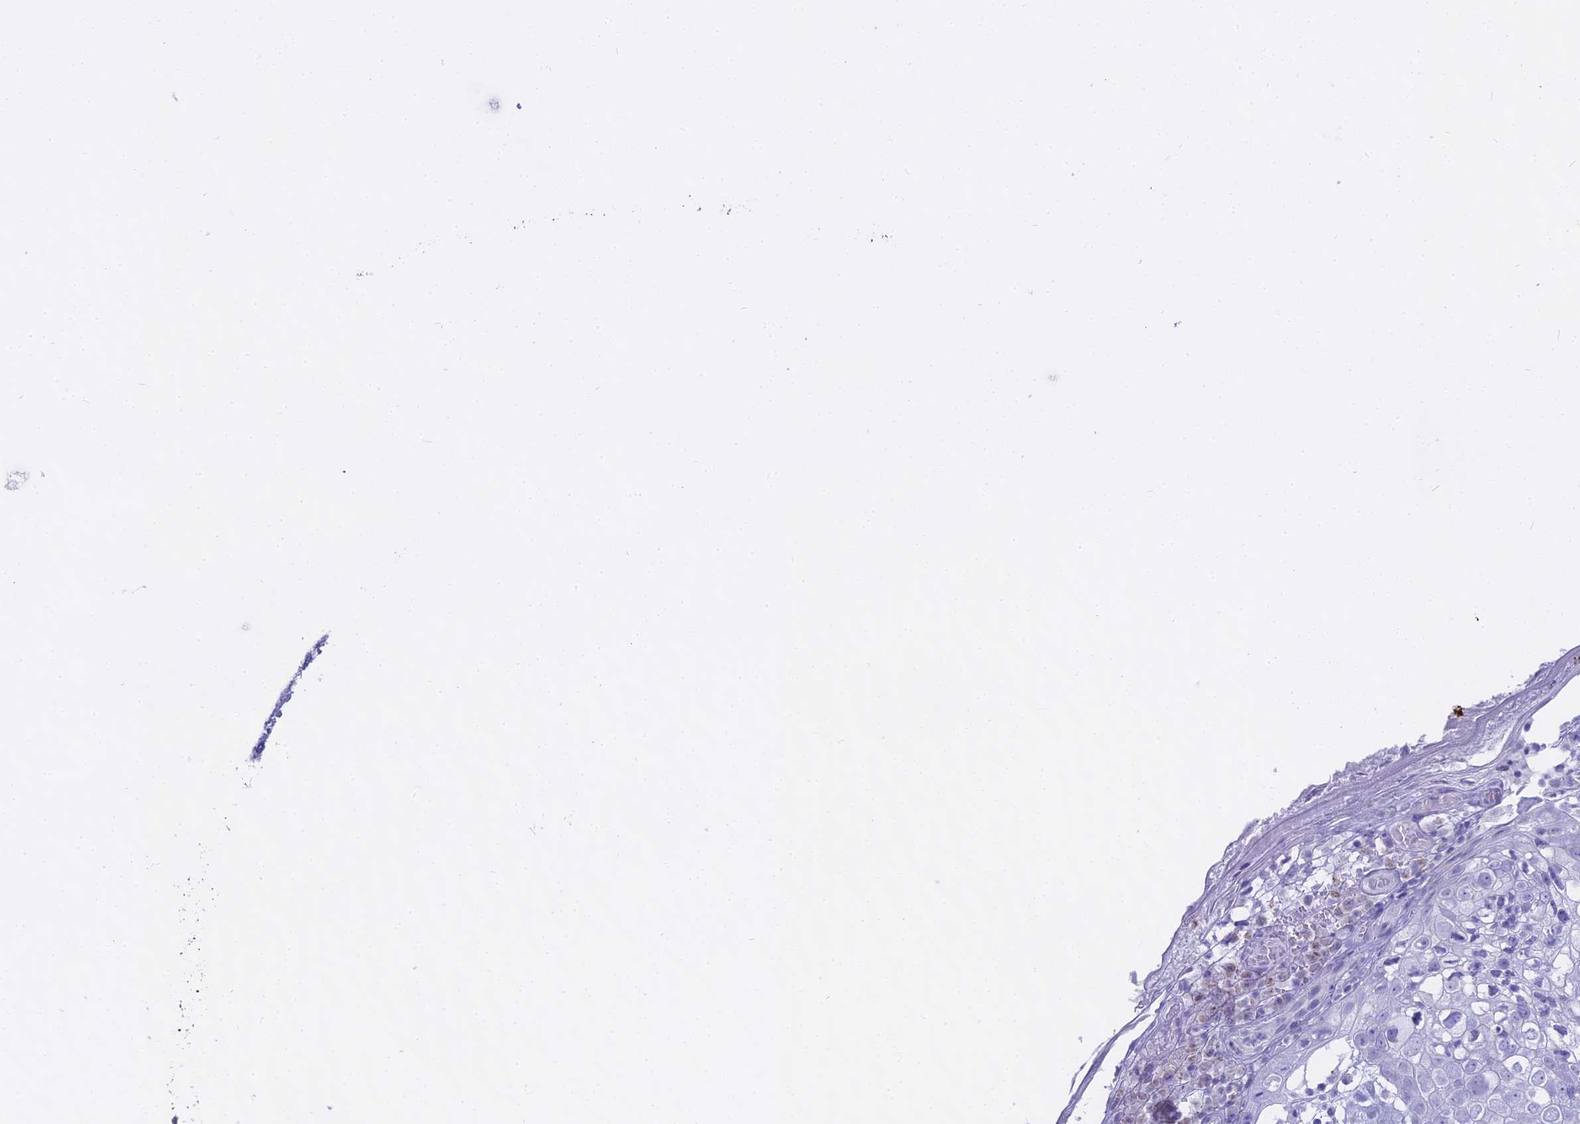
{"staining": {"intensity": "negative", "quantity": "none", "location": "none"}, "tissue": "skin cancer", "cell_type": "Tumor cells", "image_type": "cancer", "snomed": [{"axis": "morphology", "description": "Squamous cell carcinoma, NOS"}, {"axis": "topography", "description": "Skin"}], "caption": "Micrograph shows no significant protein positivity in tumor cells of squamous cell carcinoma (skin).", "gene": "CGB2", "patient": {"sex": "male", "age": 71}}